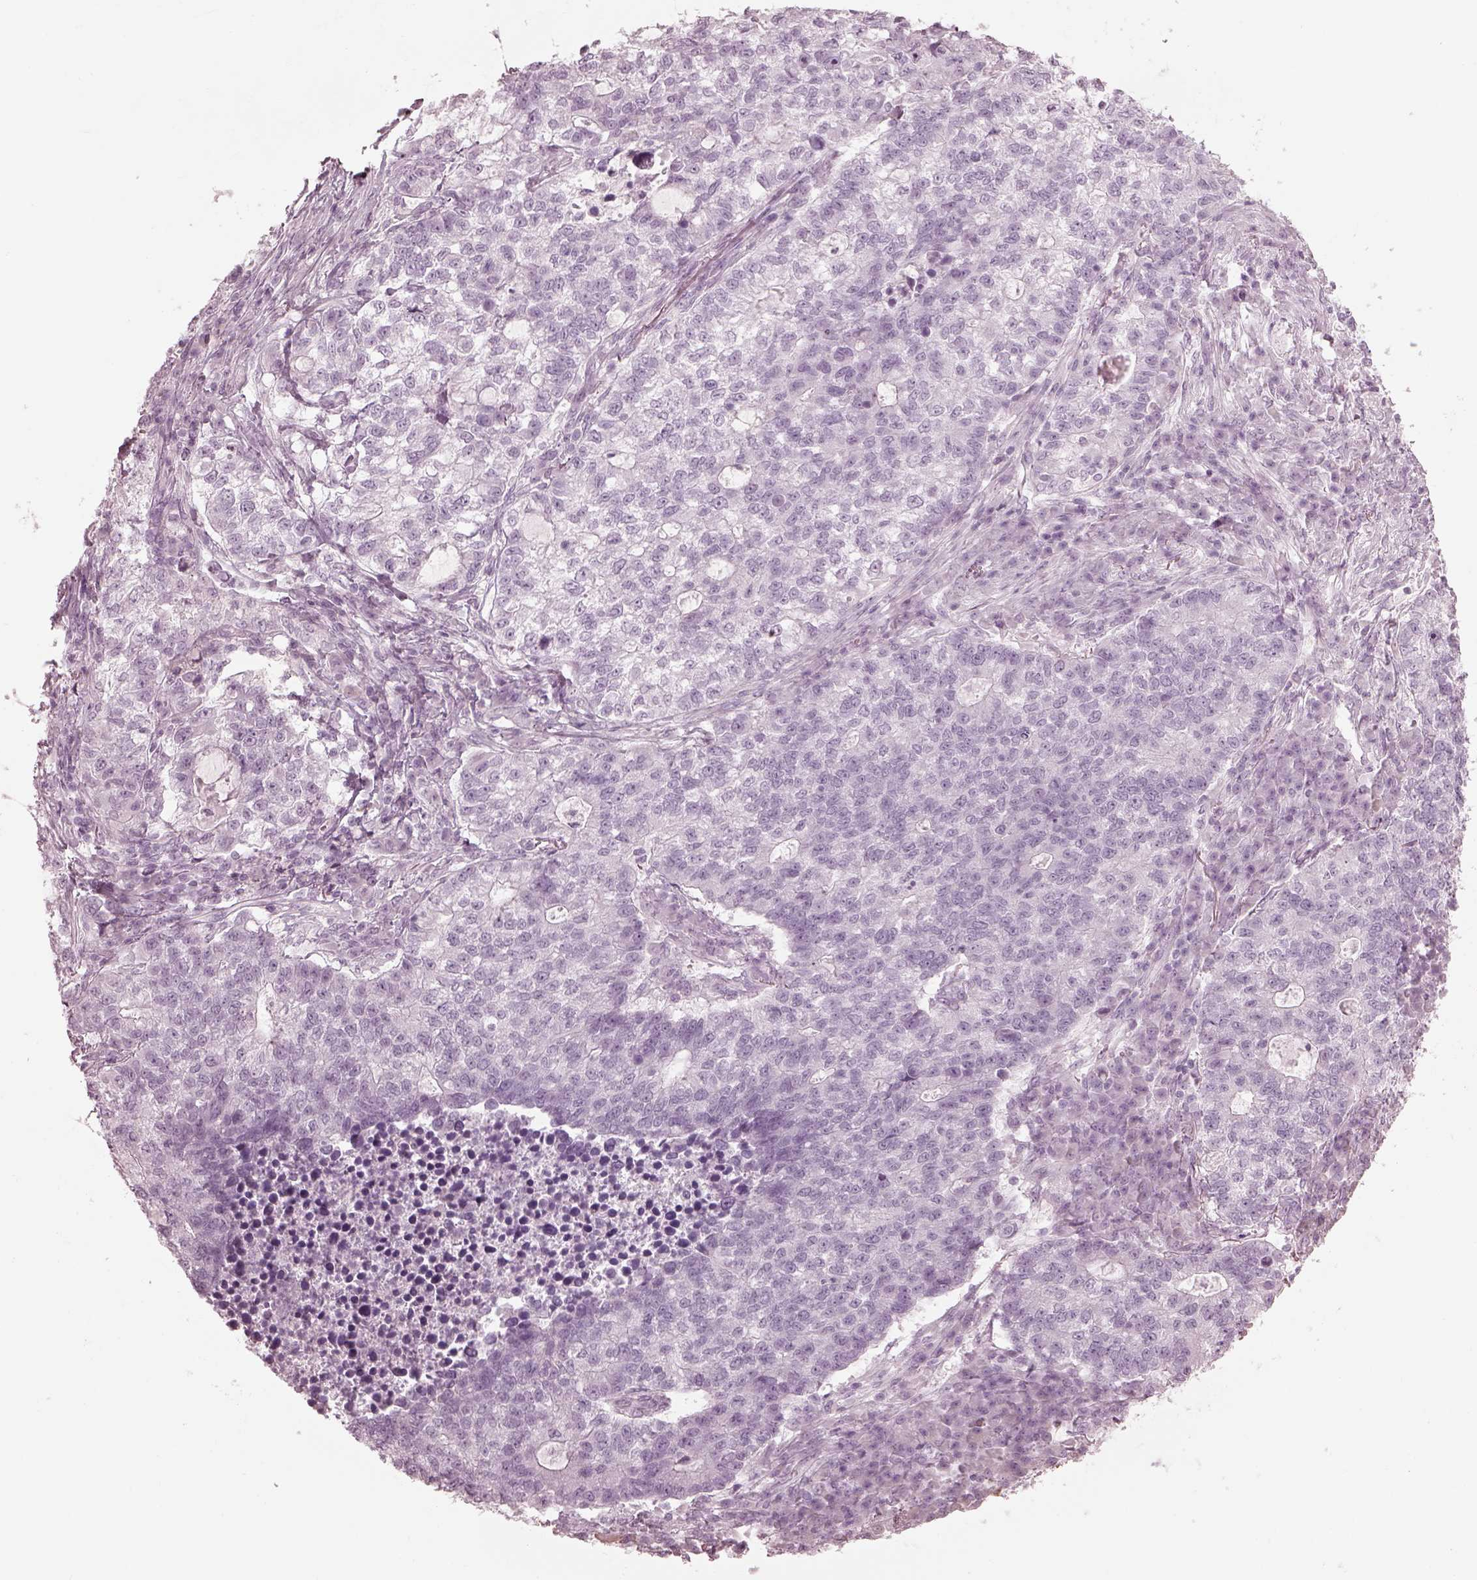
{"staining": {"intensity": "negative", "quantity": "none", "location": "none"}, "tissue": "lung cancer", "cell_type": "Tumor cells", "image_type": "cancer", "snomed": [{"axis": "morphology", "description": "Adenocarcinoma, NOS"}, {"axis": "topography", "description": "Lung"}], "caption": "A micrograph of lung adenocarcinoma stained for a protein displays no brown staining in tumor cells. The staining is performed using DAB brown chromogen with nuclei counter-stained in using hematoxylin.", "gene": "SAXO2", "patient": {"sex": "male", "age": 57}}